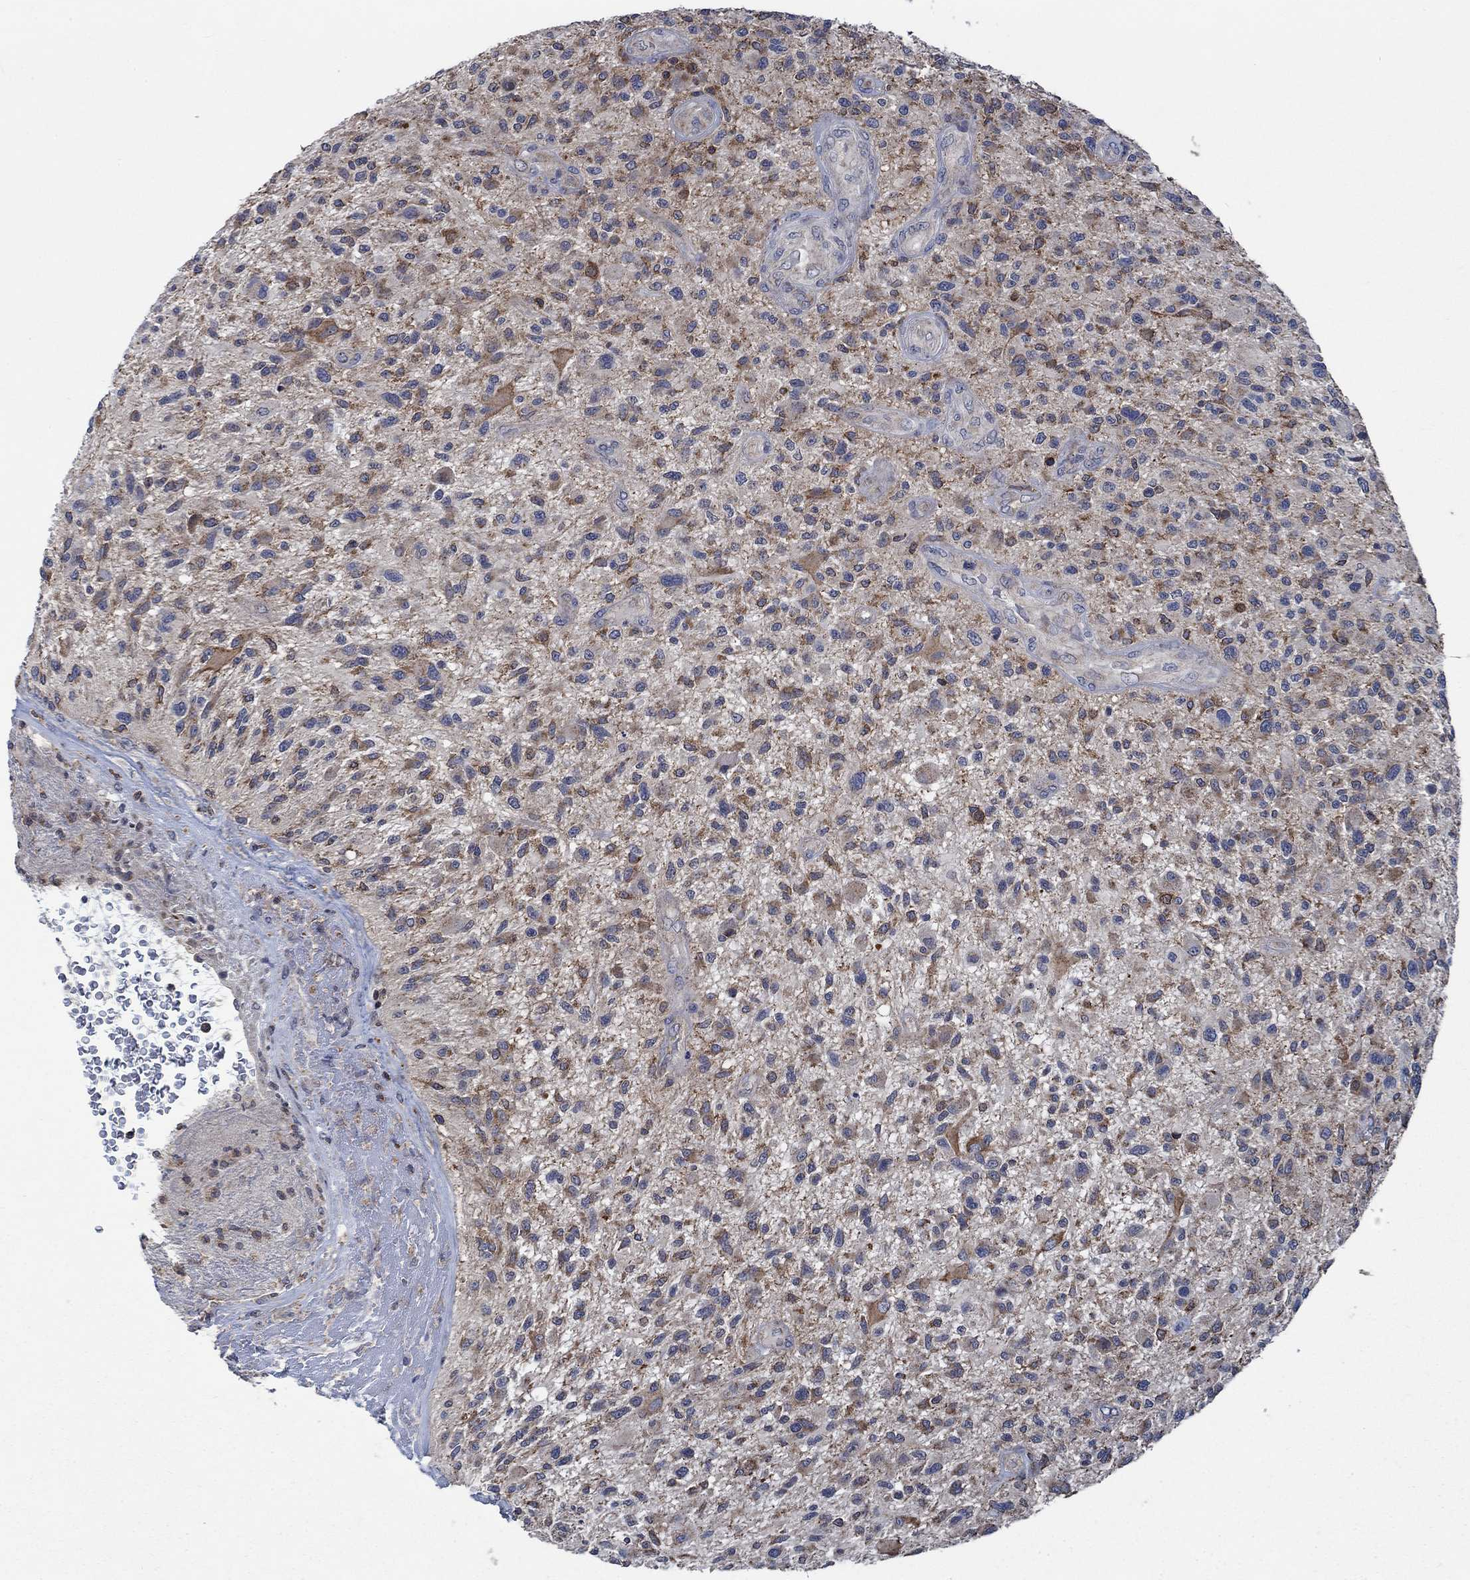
{"staining": {"intensity": "moderate", "quantity": "25%-75%", "location": "cytoplasmic/membranous"}, "tissue": "glioma", "cell_type": "Tumor cells", "image_type": "cancer", "snomed": [{"axis": "morphology", "description": "Glioma, malignant, High grade"}, {"axis": "topography", "description": "Brain"}], "caption": "Immunohistochemistry (IHC) of human glioma displays medium levels of moderate cytoplasmic/membranous positivity in approximately 25%-75% of tumor cells.", "gene": "STXBP6", "patient": {"sex": "male", "age": 47}}